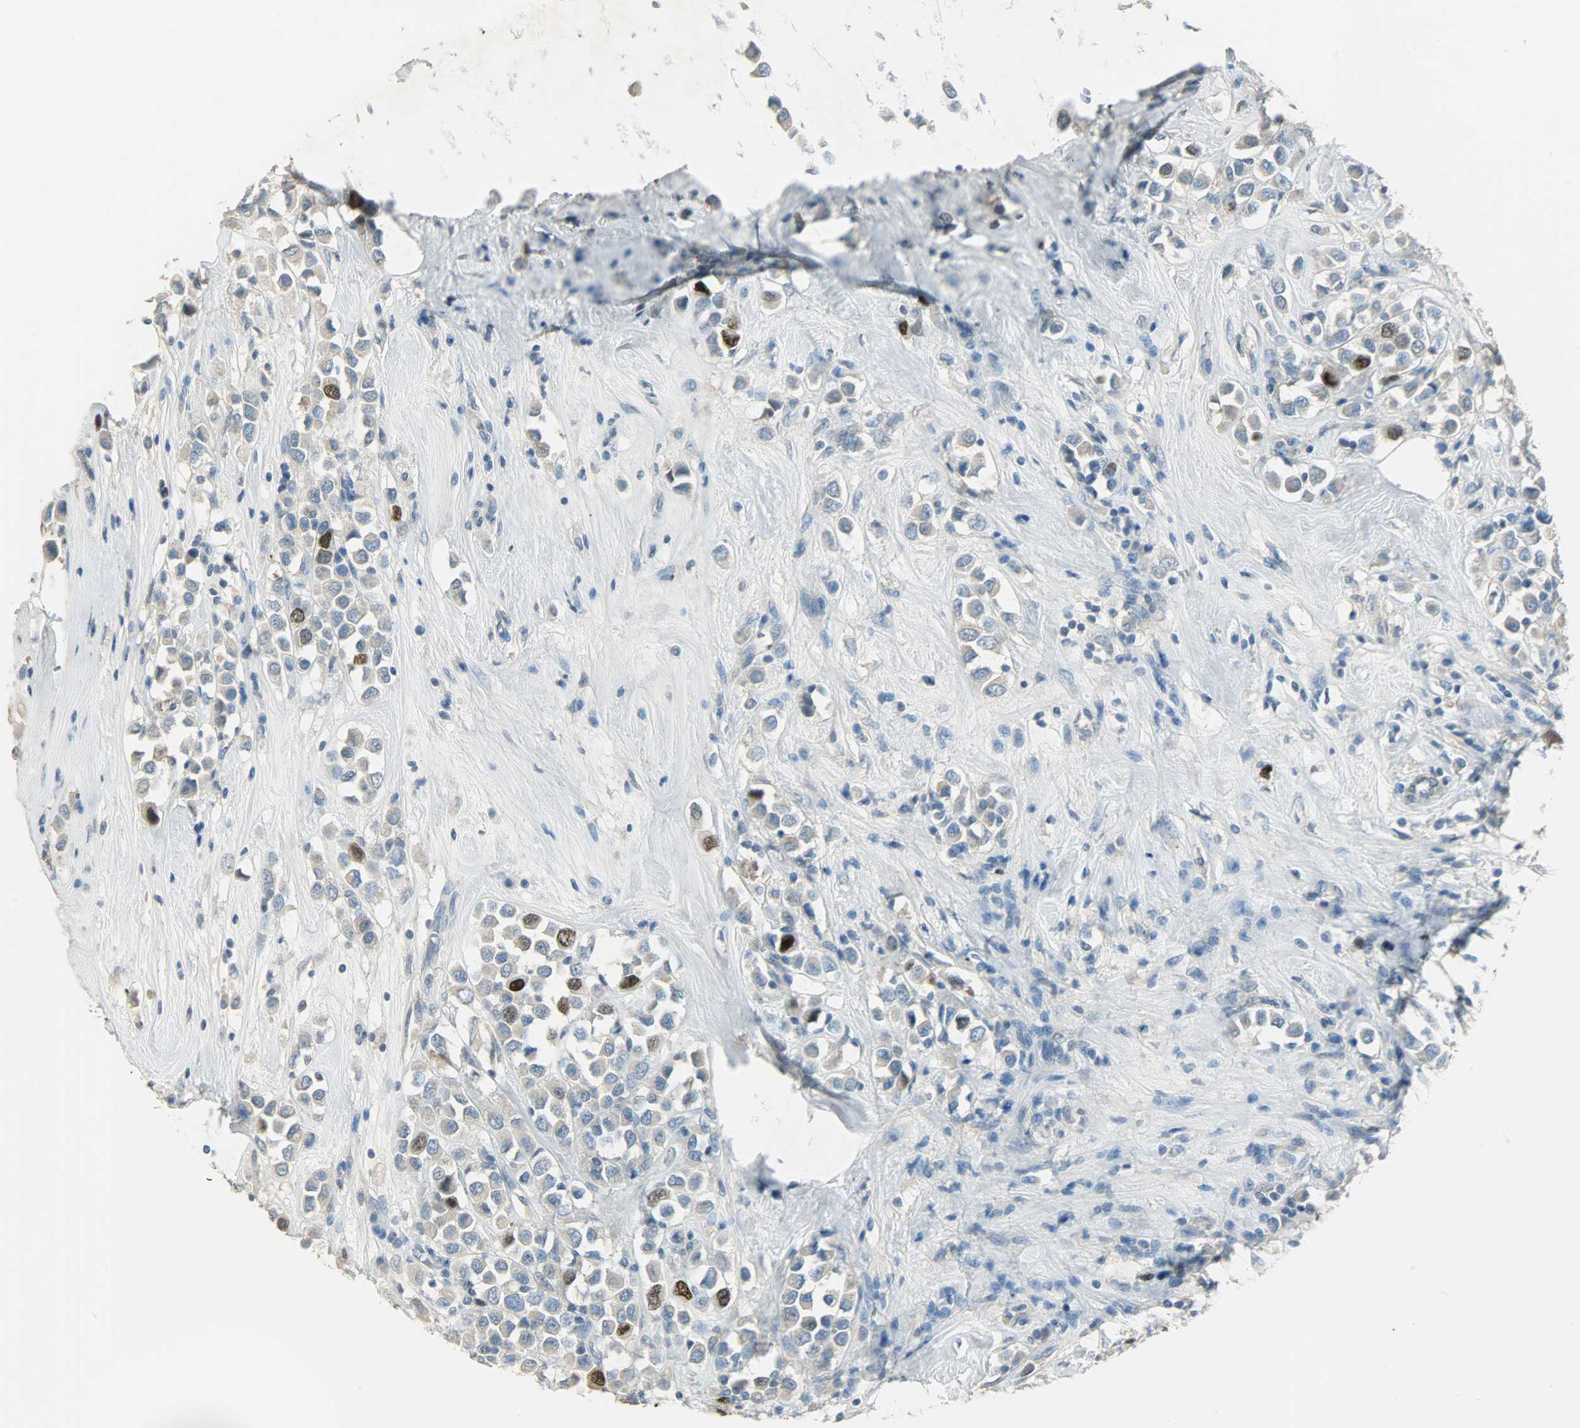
{"staining": {"intensity": "strong", "quantity": "<25%", "location": "cytoplasmic/membranous,nuclear"}, "tissue": "breast cancer", "cell_type": "Tumor cells", "image_type": "cancer", "snomed": [{"axis": "morphology", "description": "Duct carcinoma"}, {"axis": "topography", "description": "Breast"}], "caption": "A high-resolution histopathology image shows immunohistochemistry (IHC) staining of breast cancer (invasive ductal carcinoma), which reveals strong cytoplasmic/membranous and nuclear positivity in about <25% of tumor cells. (brown staining indicates protein expression, while blue staining denotes nuclei).", "gene": "TPX2", "patient": {"sex": "female", "age": 61}}